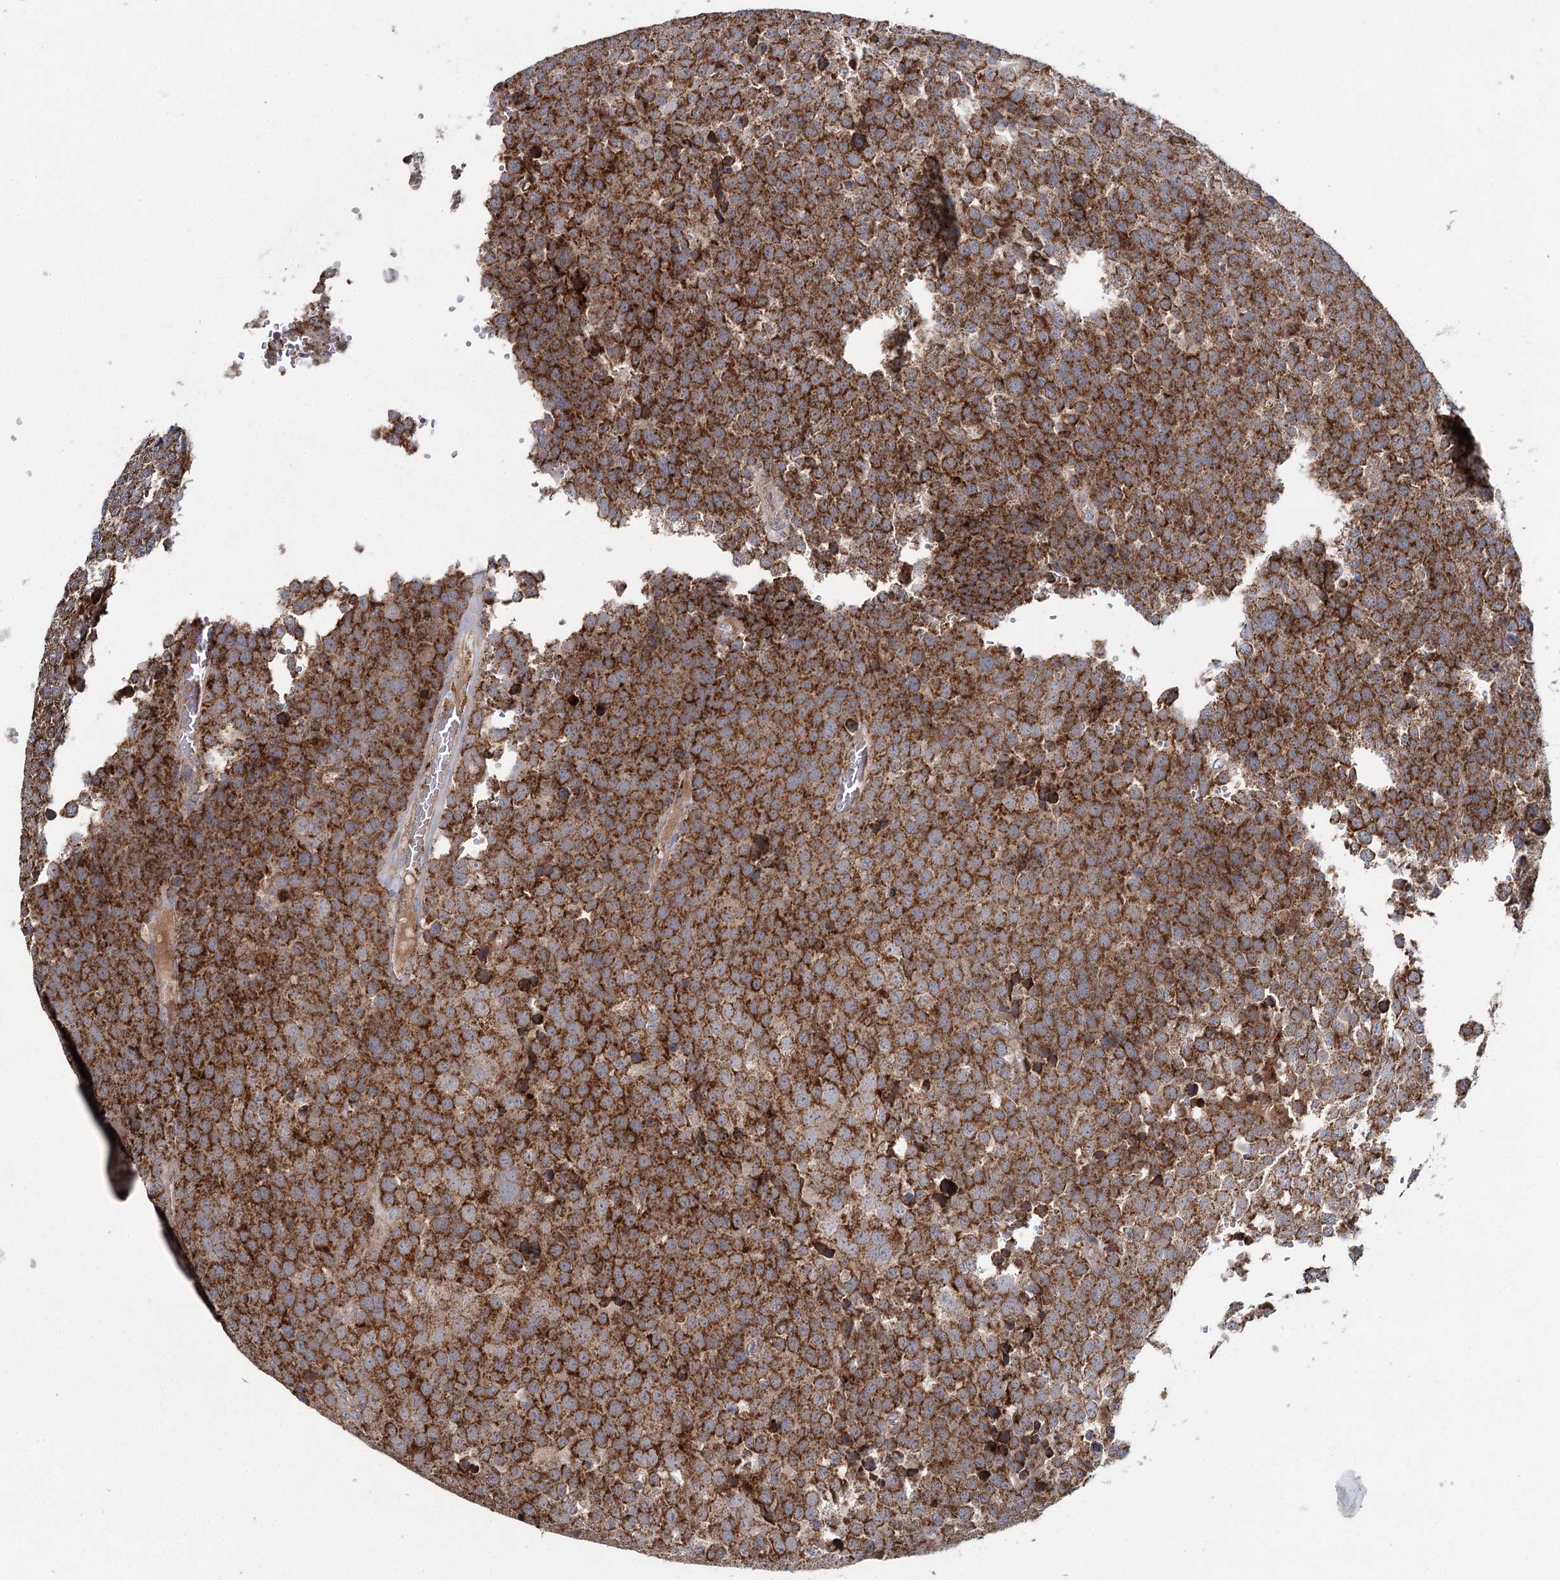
{"staining": {"intensity": "strong", "quantity": ">75%", "location": "cytoplasmic/membranous"}, "tissue": "testis cancer", "cell_type": "Tumor cells", "image_type": "cancer", "snomed": [{"axis": "morphology", "description": "Seminoma, NOS"}, {"axis": "topography", "description": "Testis"}], "caption": "Tumor cells exhibit high levels of strong cytoplasmic/membranous positivity in about >75% of cells in seminoma (testis).", "gene": "MRPL44", "patient": {"sex": "male", "age": 71}}